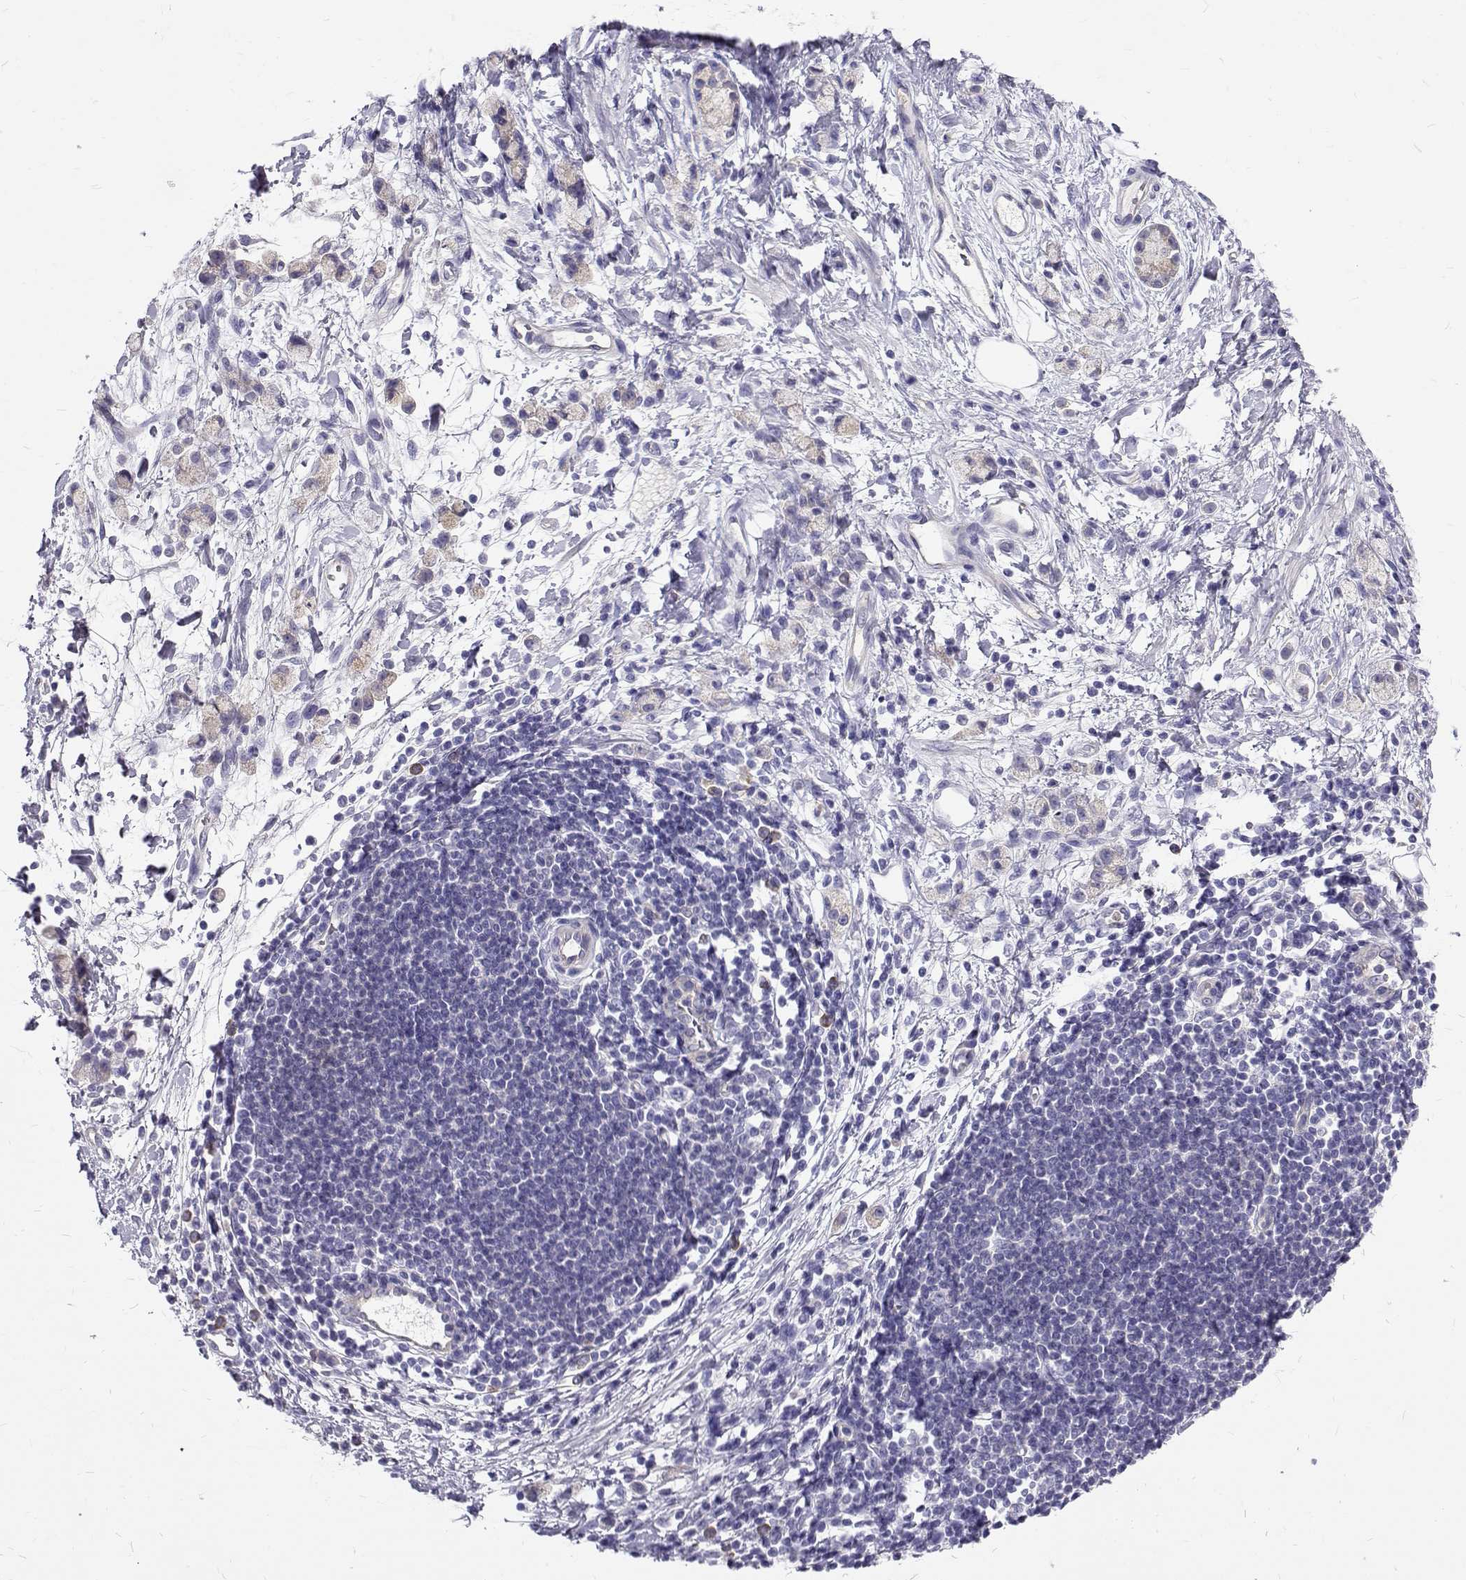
{"staining": {"intensity": "weak", "quantity": "<25%", "location": "cytoplasmic/membranous"}, "tissue": "stomach cancer", "cell_type": "Tumor cells", "image_type": "cancer", "snomed": [{"axis": "morphology", "description": "Adenocarcinoma, NOS"}, {"axis": "topography", "description": "Stomach"}], "caption": "Immunohistochemistry of human stomach cancer (adenocarcinoma) shows no positivity in tumor cells.", "gene": "IGSF1", "patient": {"sex": "male", "age": 58}}